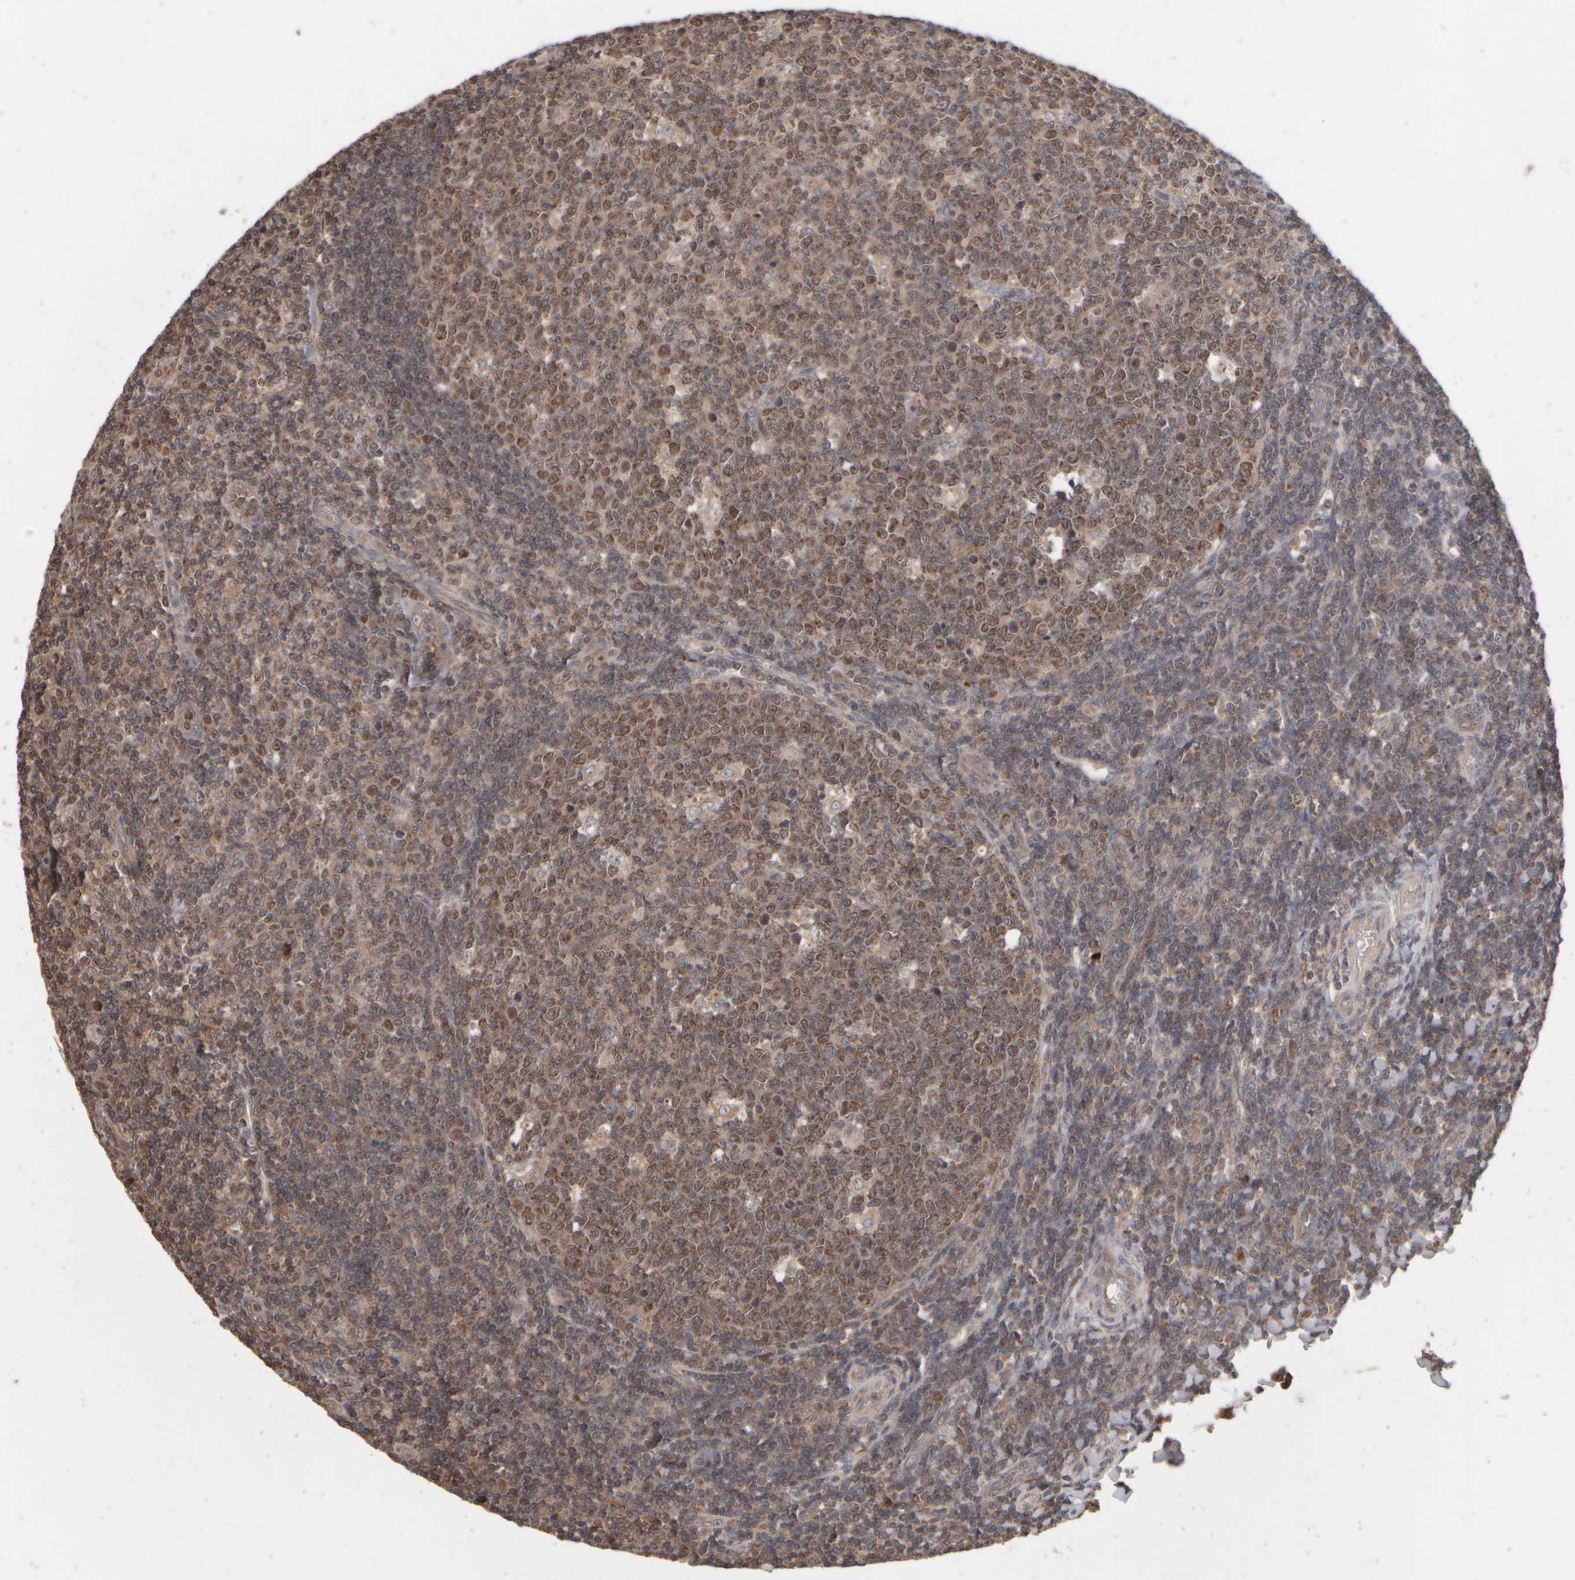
{"staining": {"intensity": "moderate", "quantity": ">75%", "location": "cytoplasmic/membranous,nuclear"}, "tissue": "tonsil", "cell_type": "Germinal center cells", "image_type": "normal", "snomed": [{"axis": "morphology", "description": "Normal tissue, NOS"}, {"axis": "topography", "description": "Tonsil"}], "caption": "Germinal center cells reveal moderate cytoplasmic/membranous,nuclear positivity in about >75% of cells in unremarkable tonsil.", "gene": "ABHD11", "patient": {"sex": "female", "age": 19}}